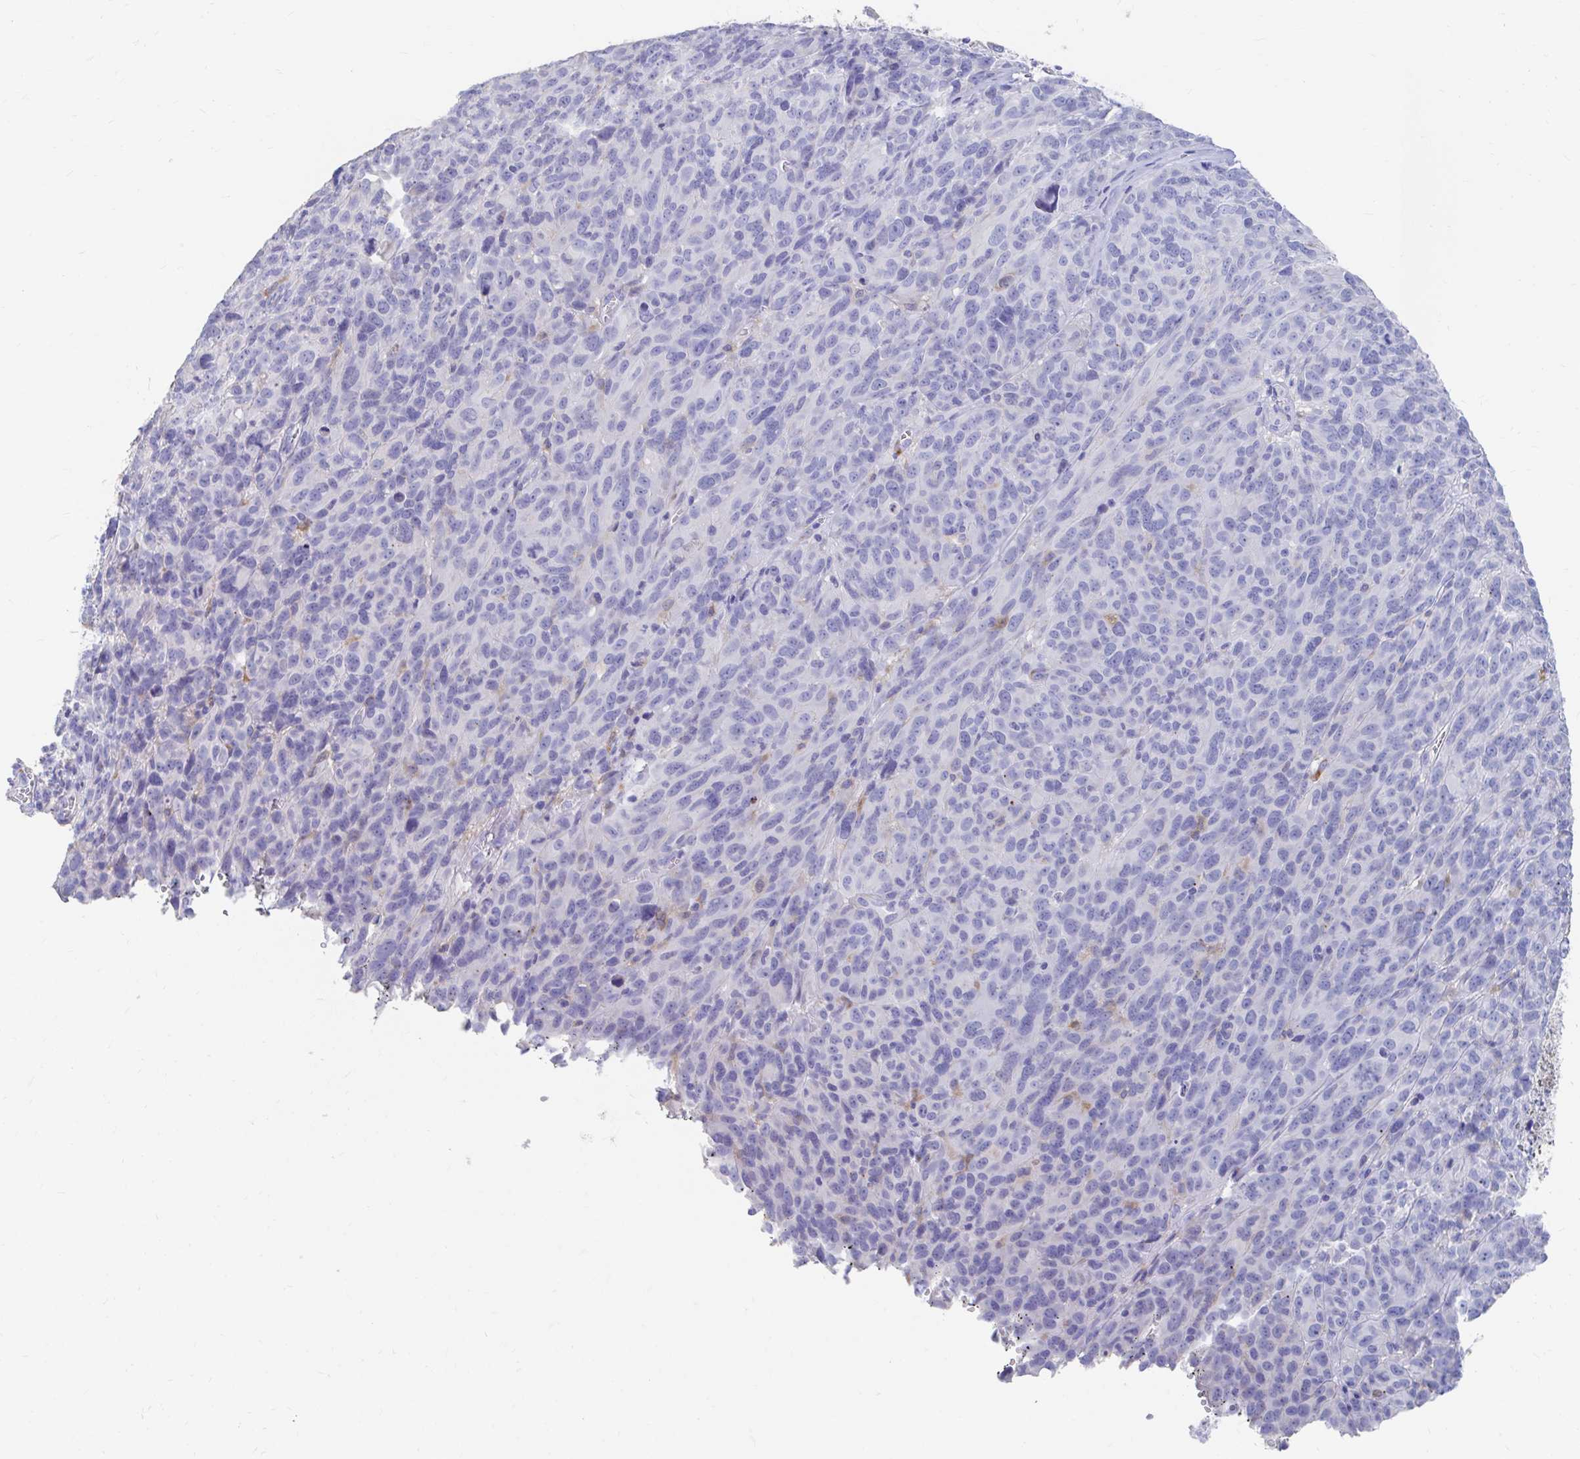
{"staining": {"intensity": "negative", "quantity": "none", "location": "none"}, "tissue": "melanoma", "cell_type": "Tumor cells", "image_type": "cancer", "snomed": [{"axis": "morphology", "description": "Malignant melanoma, NOS"}, {"axis": "topography", "description": "Skin"}], "caption": "This is an IHC image of melanoma. There is no expression in tumor cells.", "gene": "LAMC3", "patient": {"sex": "male", "age": 51}}